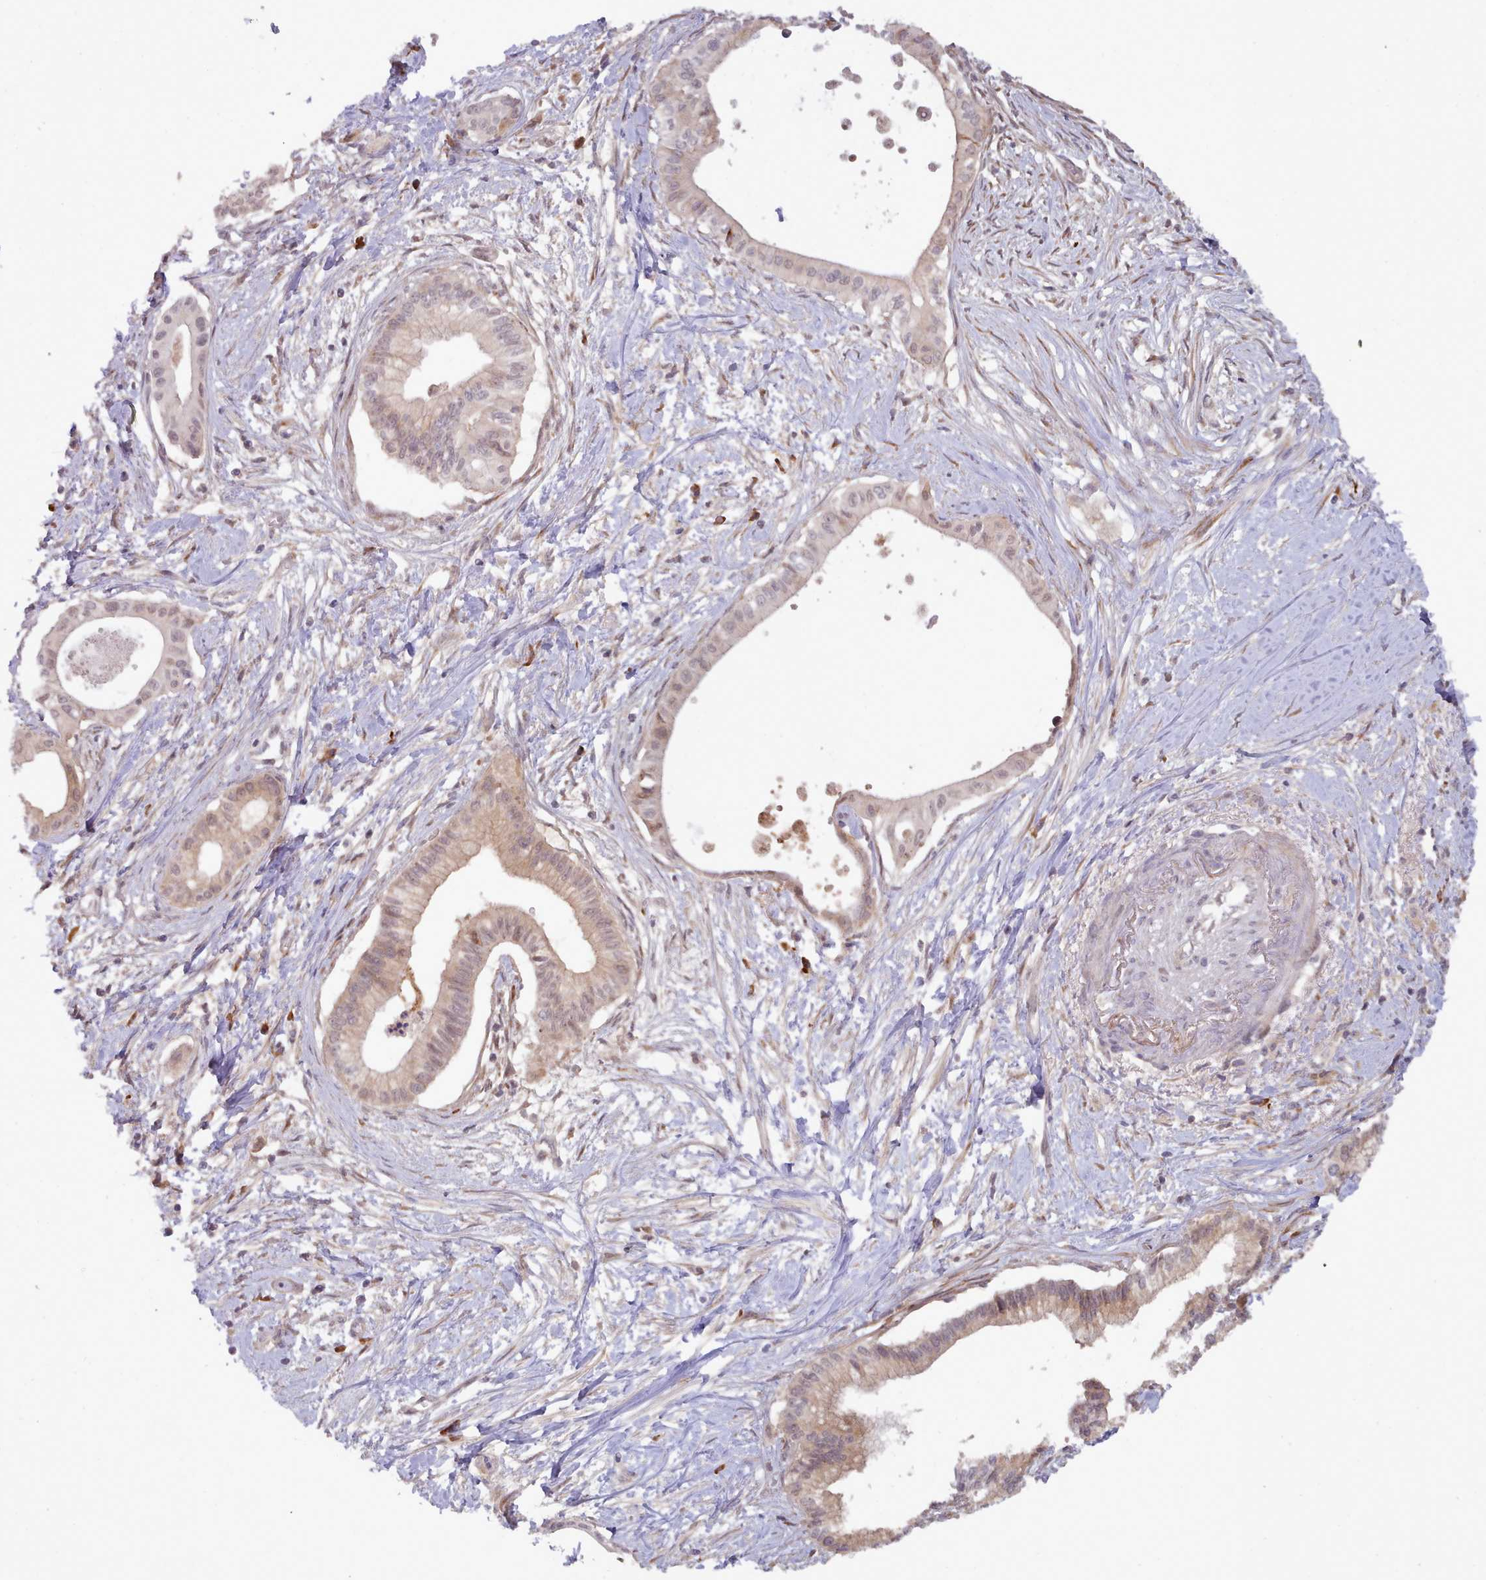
{"staining": {"intensity": "moderate", "quantity": "25%-75%", "location": "cytoplasmic/membranous"}, "tissue": "pancreatic cancer", "cell_type": "Tumor cells", "image_type": "cancer", "snomed": [{"axis": "morphology", "description": "Adenocarcinoma, NOS"}, {"axis": "topography", "description": "Pancreas"}], "caption": "High-power microscopy captured an IHC photomicrograph of pancreatic cancer, revealing moderate cytoplasmic/membranous positivity in approximately 25%-75% of tumor cells.", "gene": "TRIM26", "patient": {"sex": "male", "age": 78}}